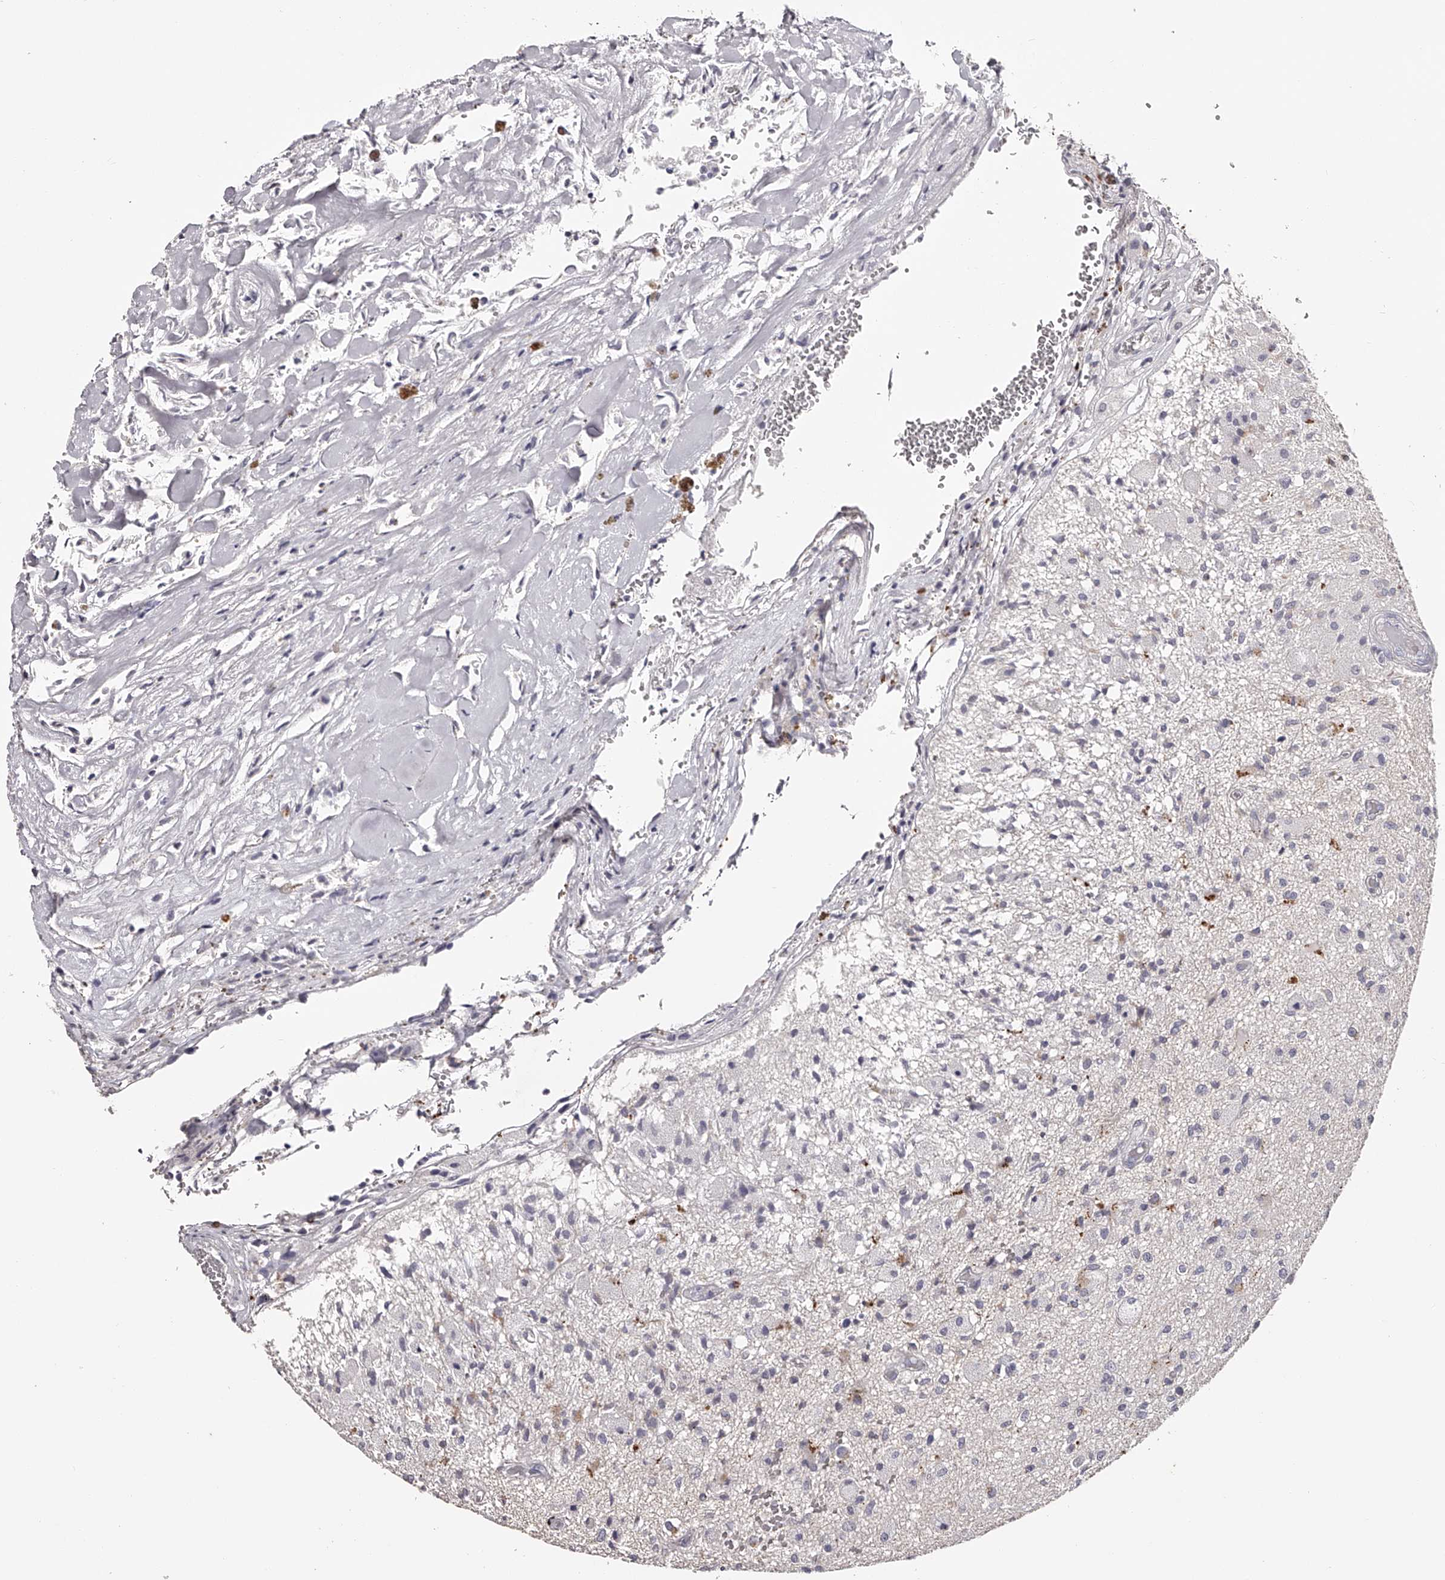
{"staining": {"intensity": "negative", "quantity": "none", "location": "none"}, "tissue": "glioma", "cell_type": "Tumor cells", "image_type": "cancer", "snomed": [{"axis": "morphology", "description": "Normal tissue, NOS"}, {"axis": "morphology", "description": "Glioma, malignant, High grade"}, {"axis": "topography", "description": "Cerebral cortex"}], "caption": "Immunohistochemistry of human glioma displays no expression in tumor cells.", "gene": "SLC35D3", "patient": {"sex": "male", "age": 77}}